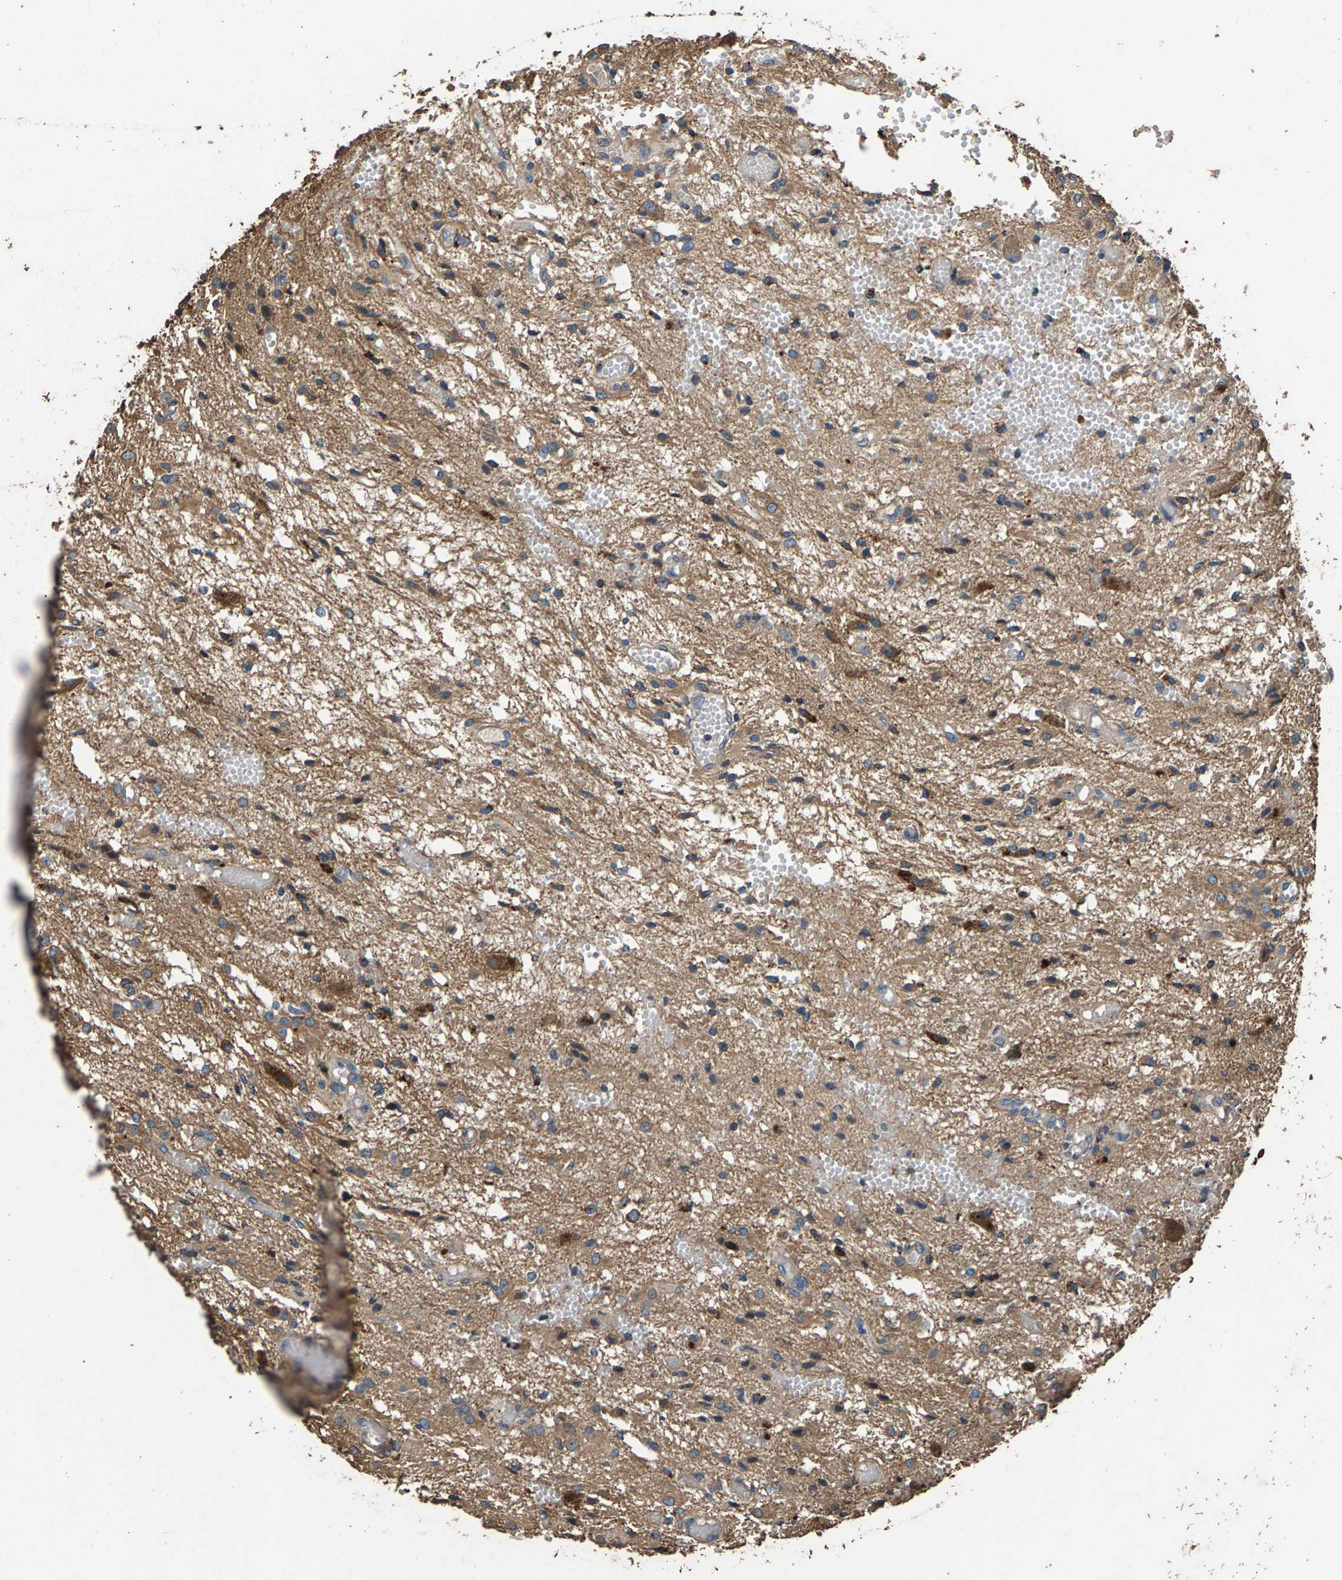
{"staining": {"intensity": "moderate", "quantity": "25%-75%", "location": "cytoplasmic/membranous"}, "tissue": "glioma", "cell_type": "Tumor cells", "image_type": "cancer", "snomed": [{"axis": "morphology", "description": "Glioma, malignant, High grade"}, {"axis": "topography", "description": "Brain"}], "caption": "Tumor cells reveal moderate cytoplasmic/membranous staining in approximately 25%-75% of cells in high-grade glioma (malignant).", "gene": "MRPL27", "patient": {"sex": "female", "age": 59}}